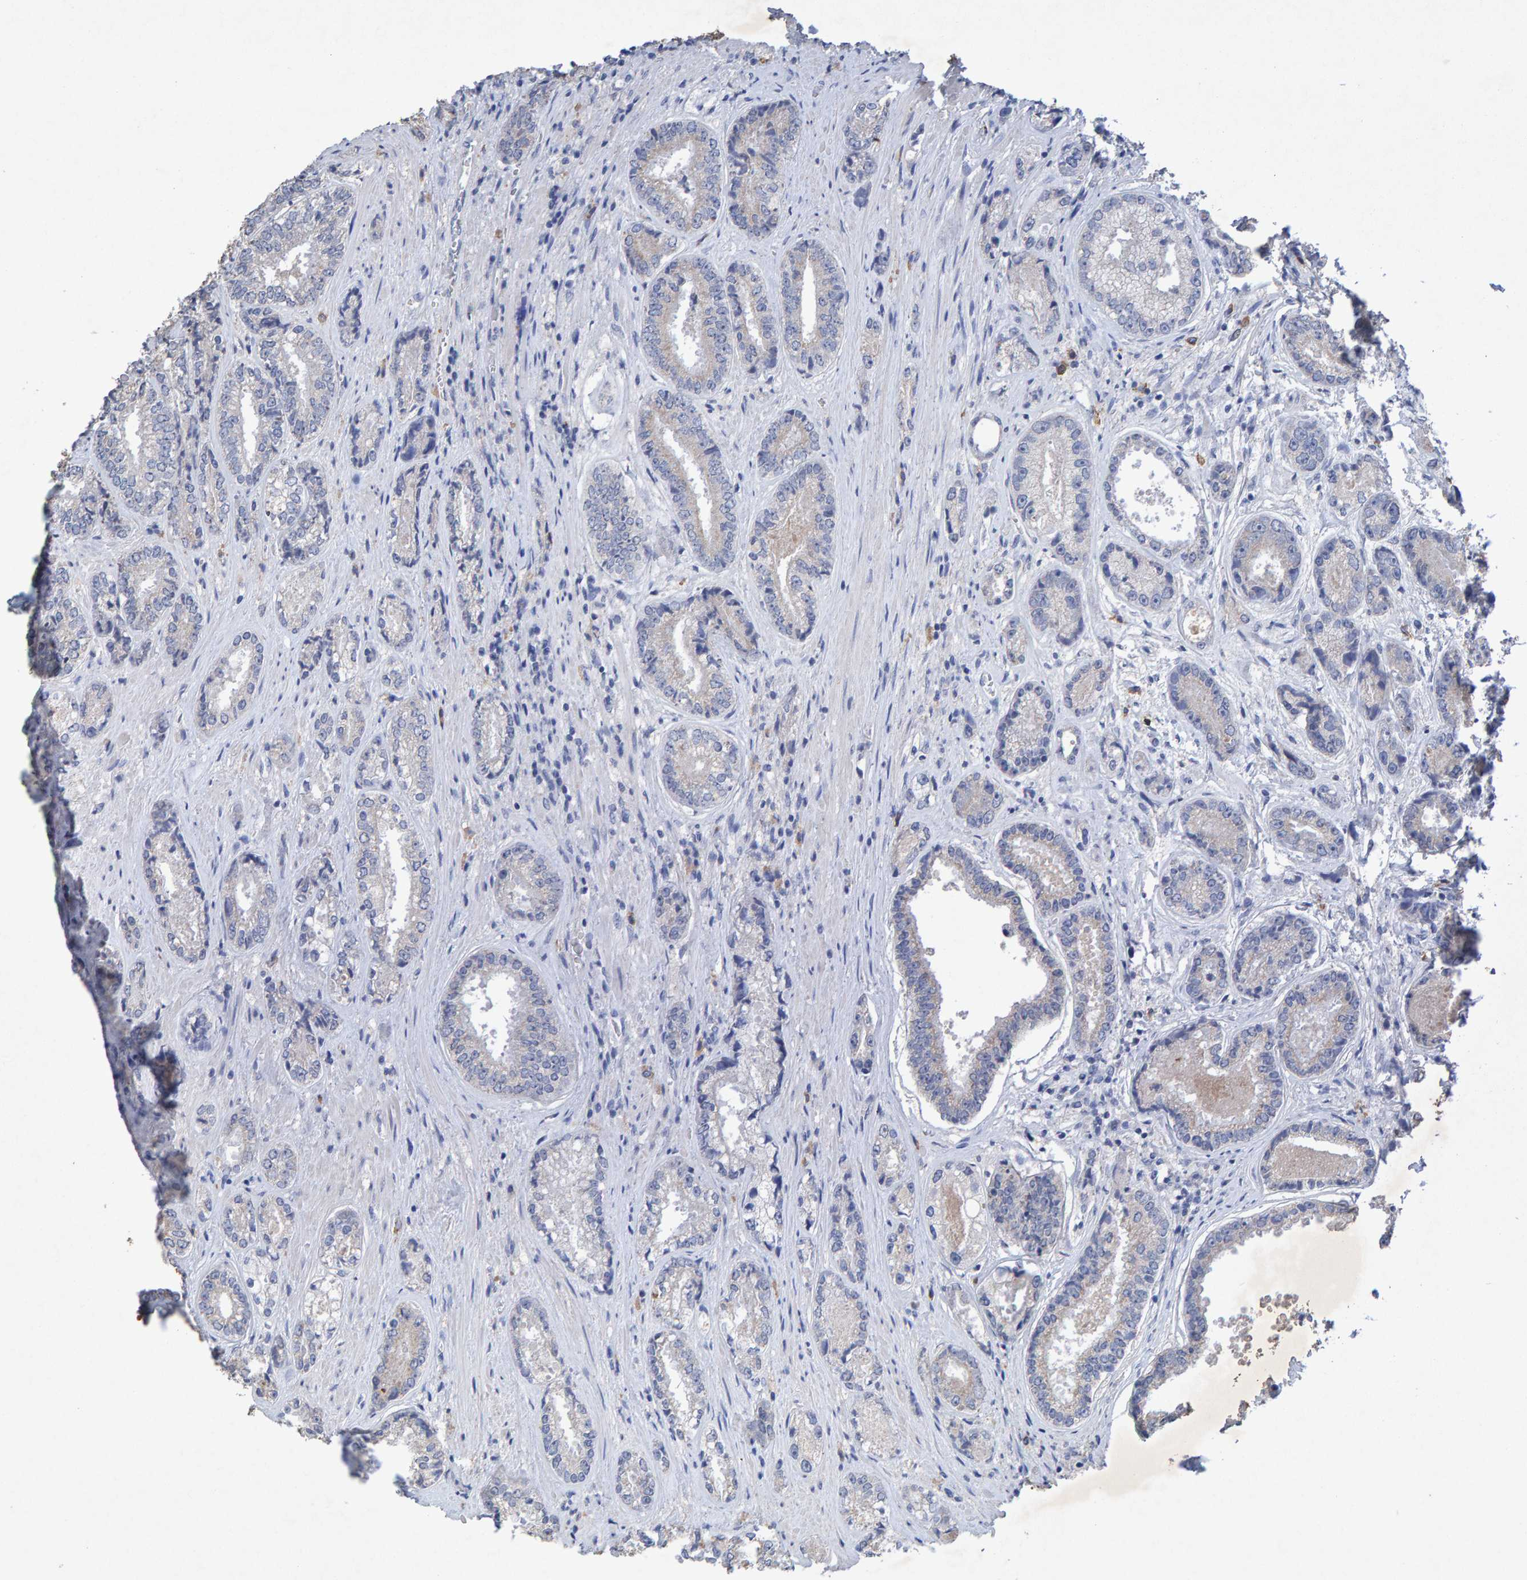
{"staining": {"intensity": "negative", "quantity": "none", "location": "none"}, "tissue": "prostate cancer", "cell_type": "Tumor cells", "image_type": "cancer", "snomed": [{"axis": "morphology", "description": "Adenocarcinoma, High grade"}, {"axis": "topography", "description": "Prostate"}], "caption": "This is an IHC photomicrograph of human high-grade adenocarcinoma (prostate). There is no expression in tumor cells.", "gene": "CTH", "patient": {"sex": "male", "age": 61}}